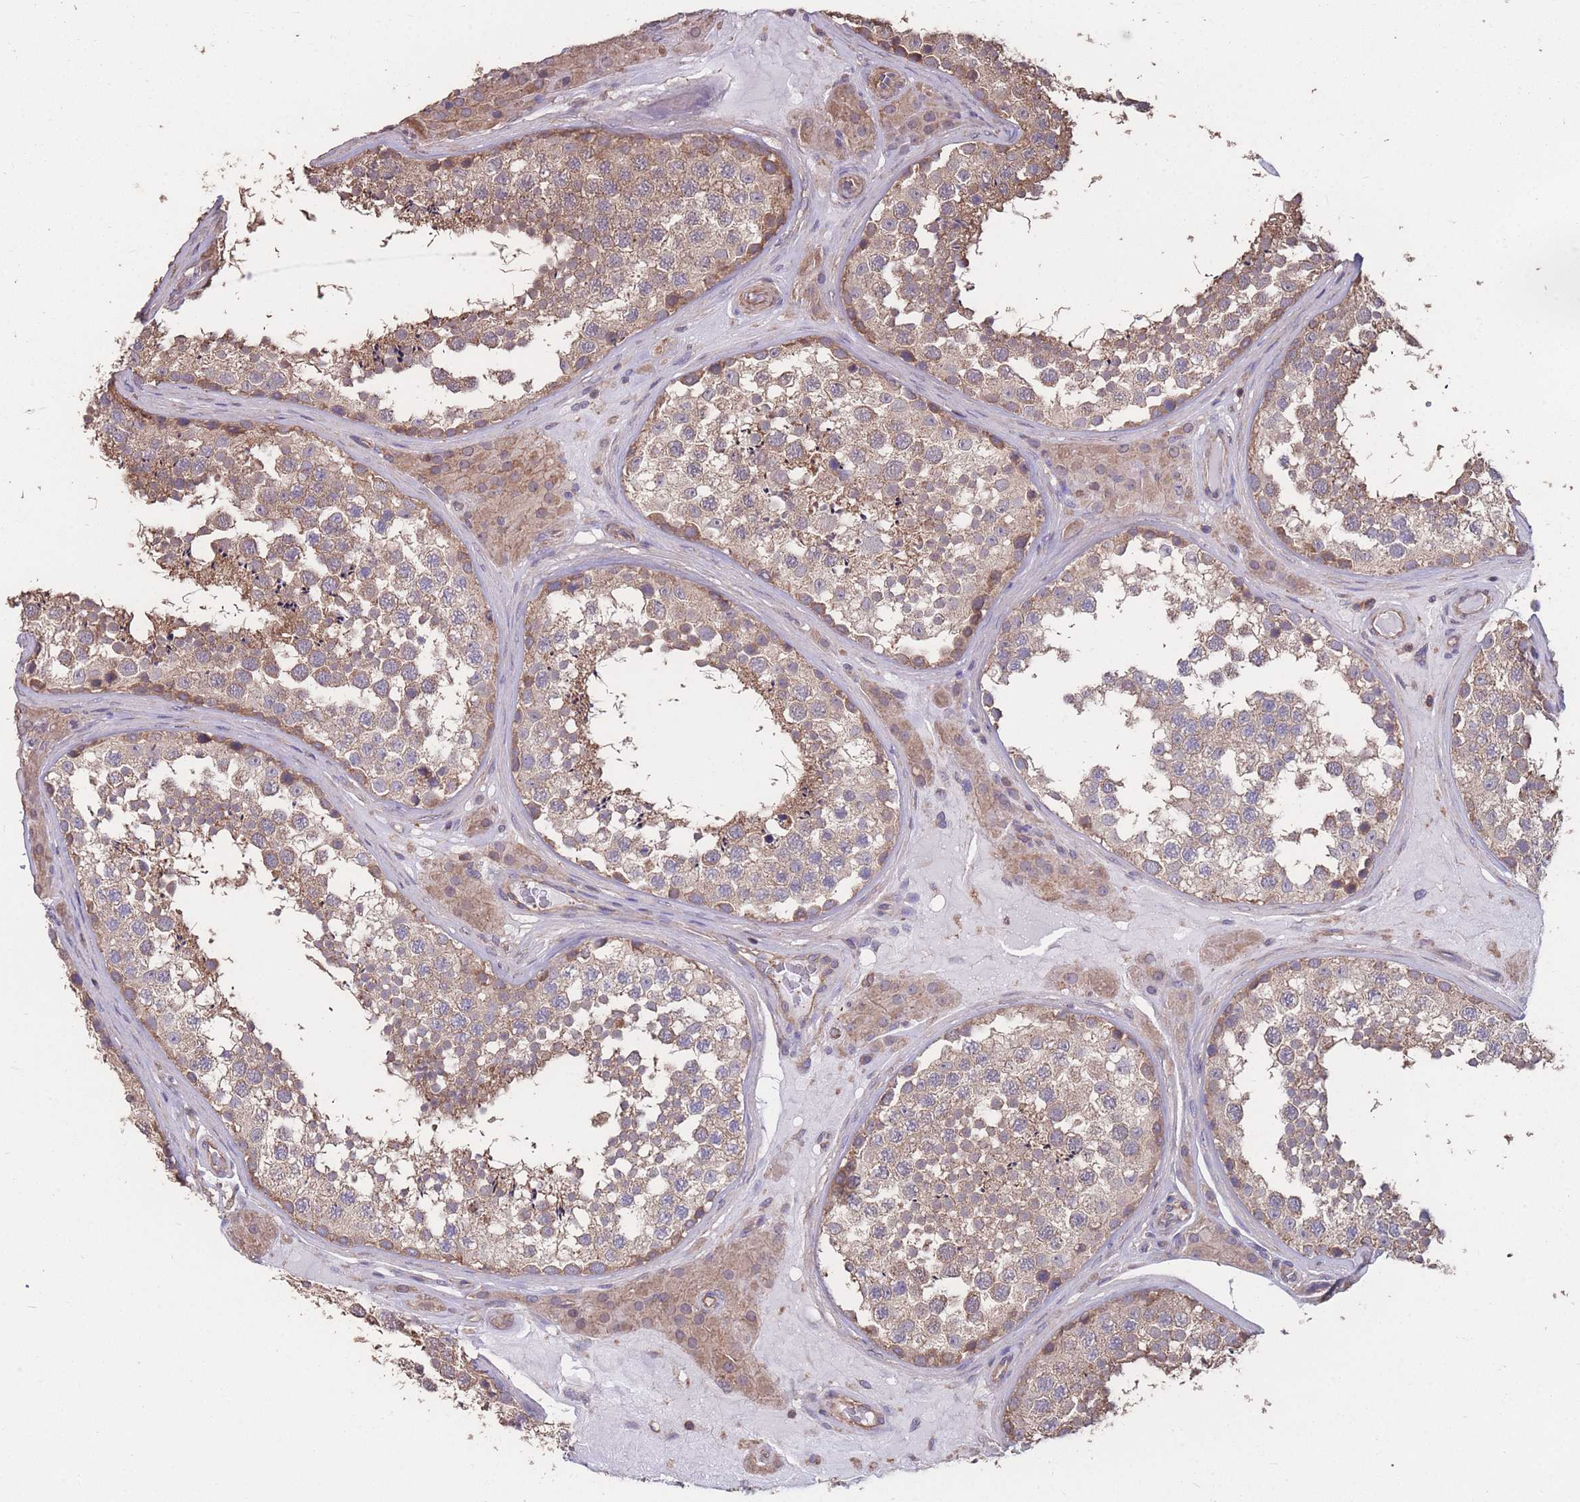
{"staining": {"intensity": "moderate", "quantity": ">75%", "location": "cytoplasmic/membranous"}, "tissue": "testis", "cell_type": "Cells in seminiferous ducts", "image_type": "normal", "snomed": [{"axis": "morphology", "description": "Normal tissue, NOS"}, {"axis": "topography", "description": "Testis"}], "caption": "Immunohistochemistry (IHC) (DAB) staining of normal human testis reveals moderate cytoplasmic/membranous protein staining in approximately >75% of cells in seminiferous ducts. The protein is shown in brown color, while the nuclei are stained blue.", "gene": "NUDT21", "patient": {"sex": "male", "age": 46}}